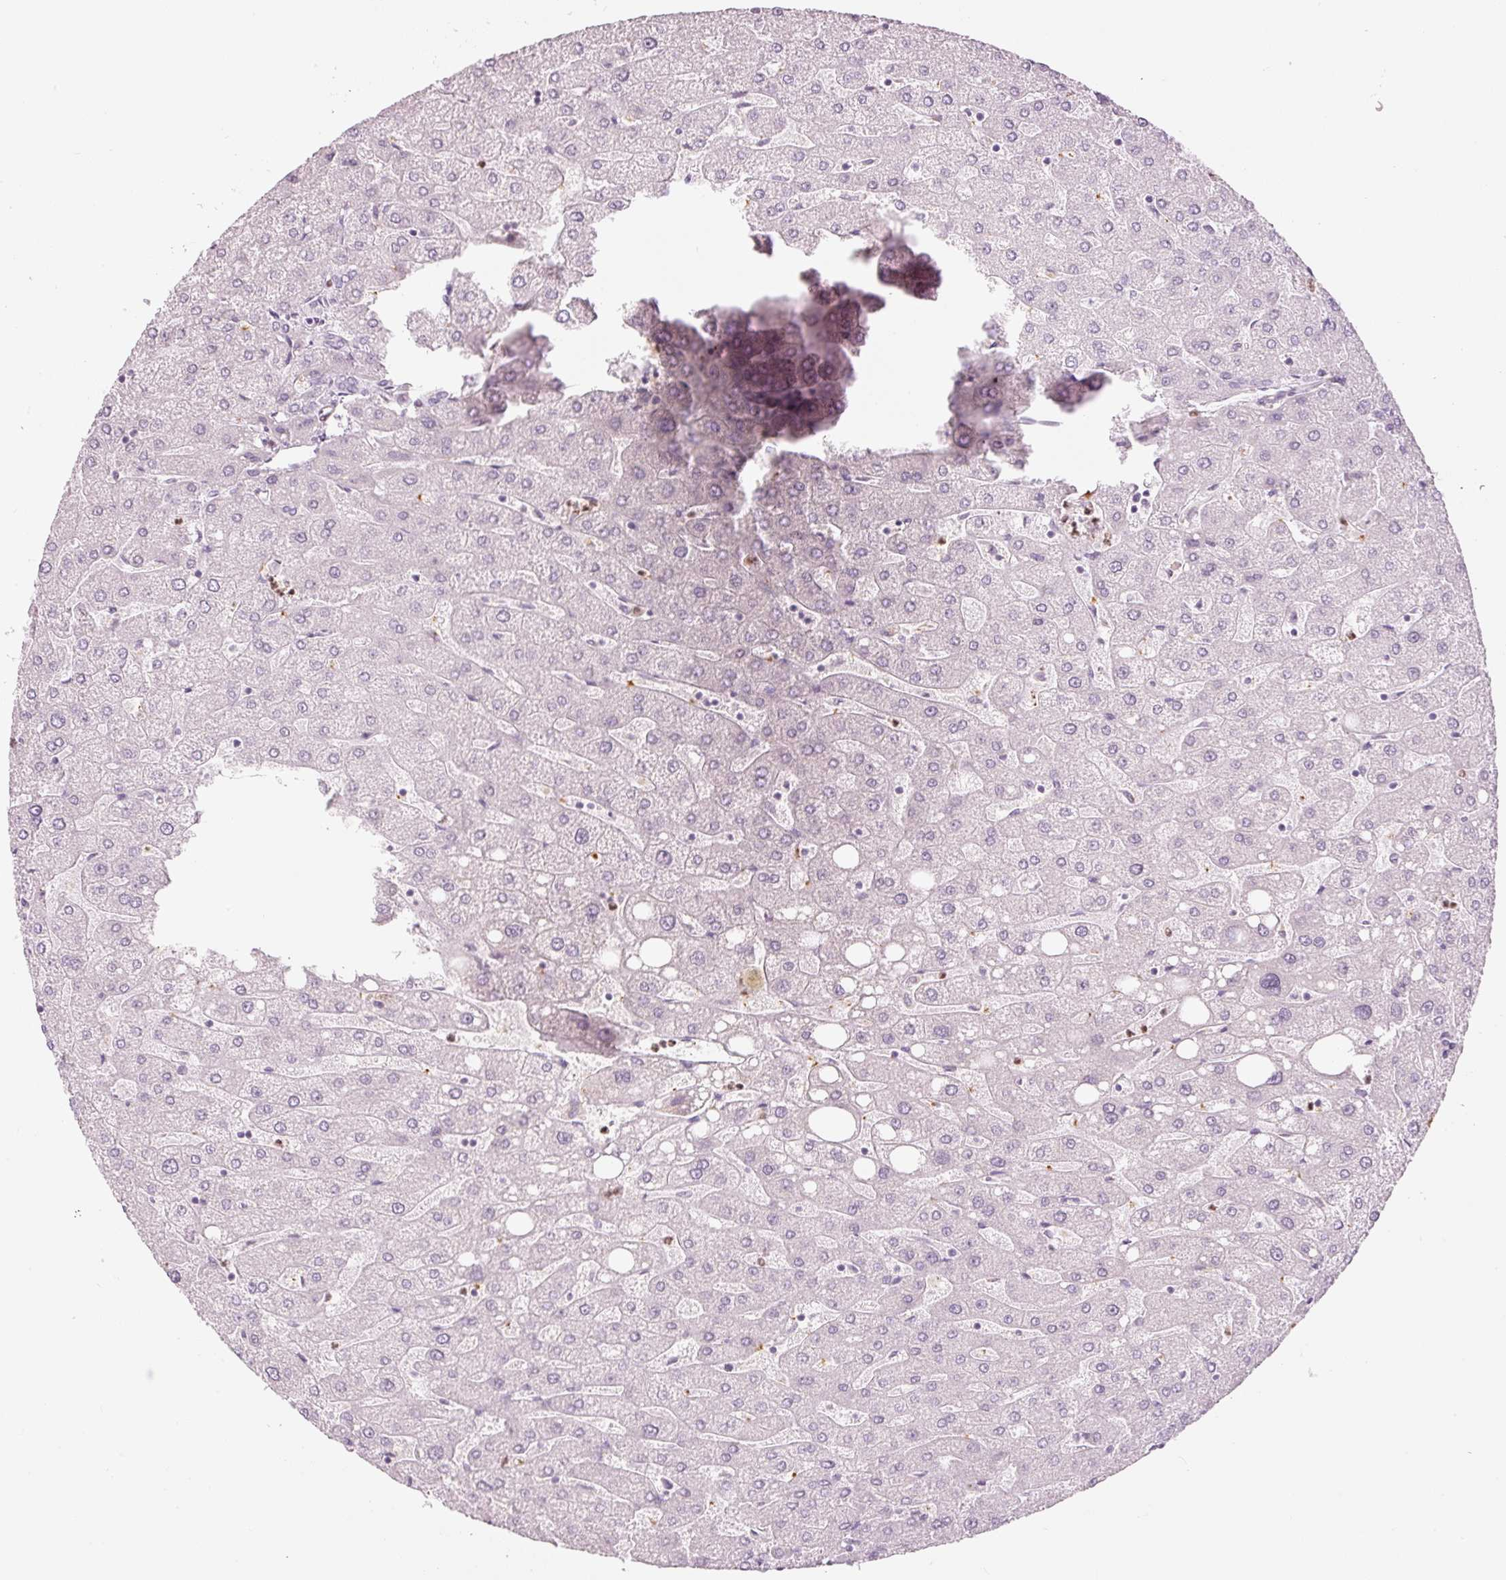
{"staining": {"intensity": "negative", "quantity": "none", "location": "none"}, "tissue": "liver", "cell_type": "Cholangiocytes", "image_type": "normal", "snomed": [{"axis": "morphology", "description": "Normal tissue, NOS"}, {"axis": "topography", "description": "Liver"}], "caption": "This is a photomicrograph of immunohistochemistry staining of normal liver, which shows no staining in cholangiocytes.", "gene": "LECT2", "patient": {"sex": "male", "age": 67}}